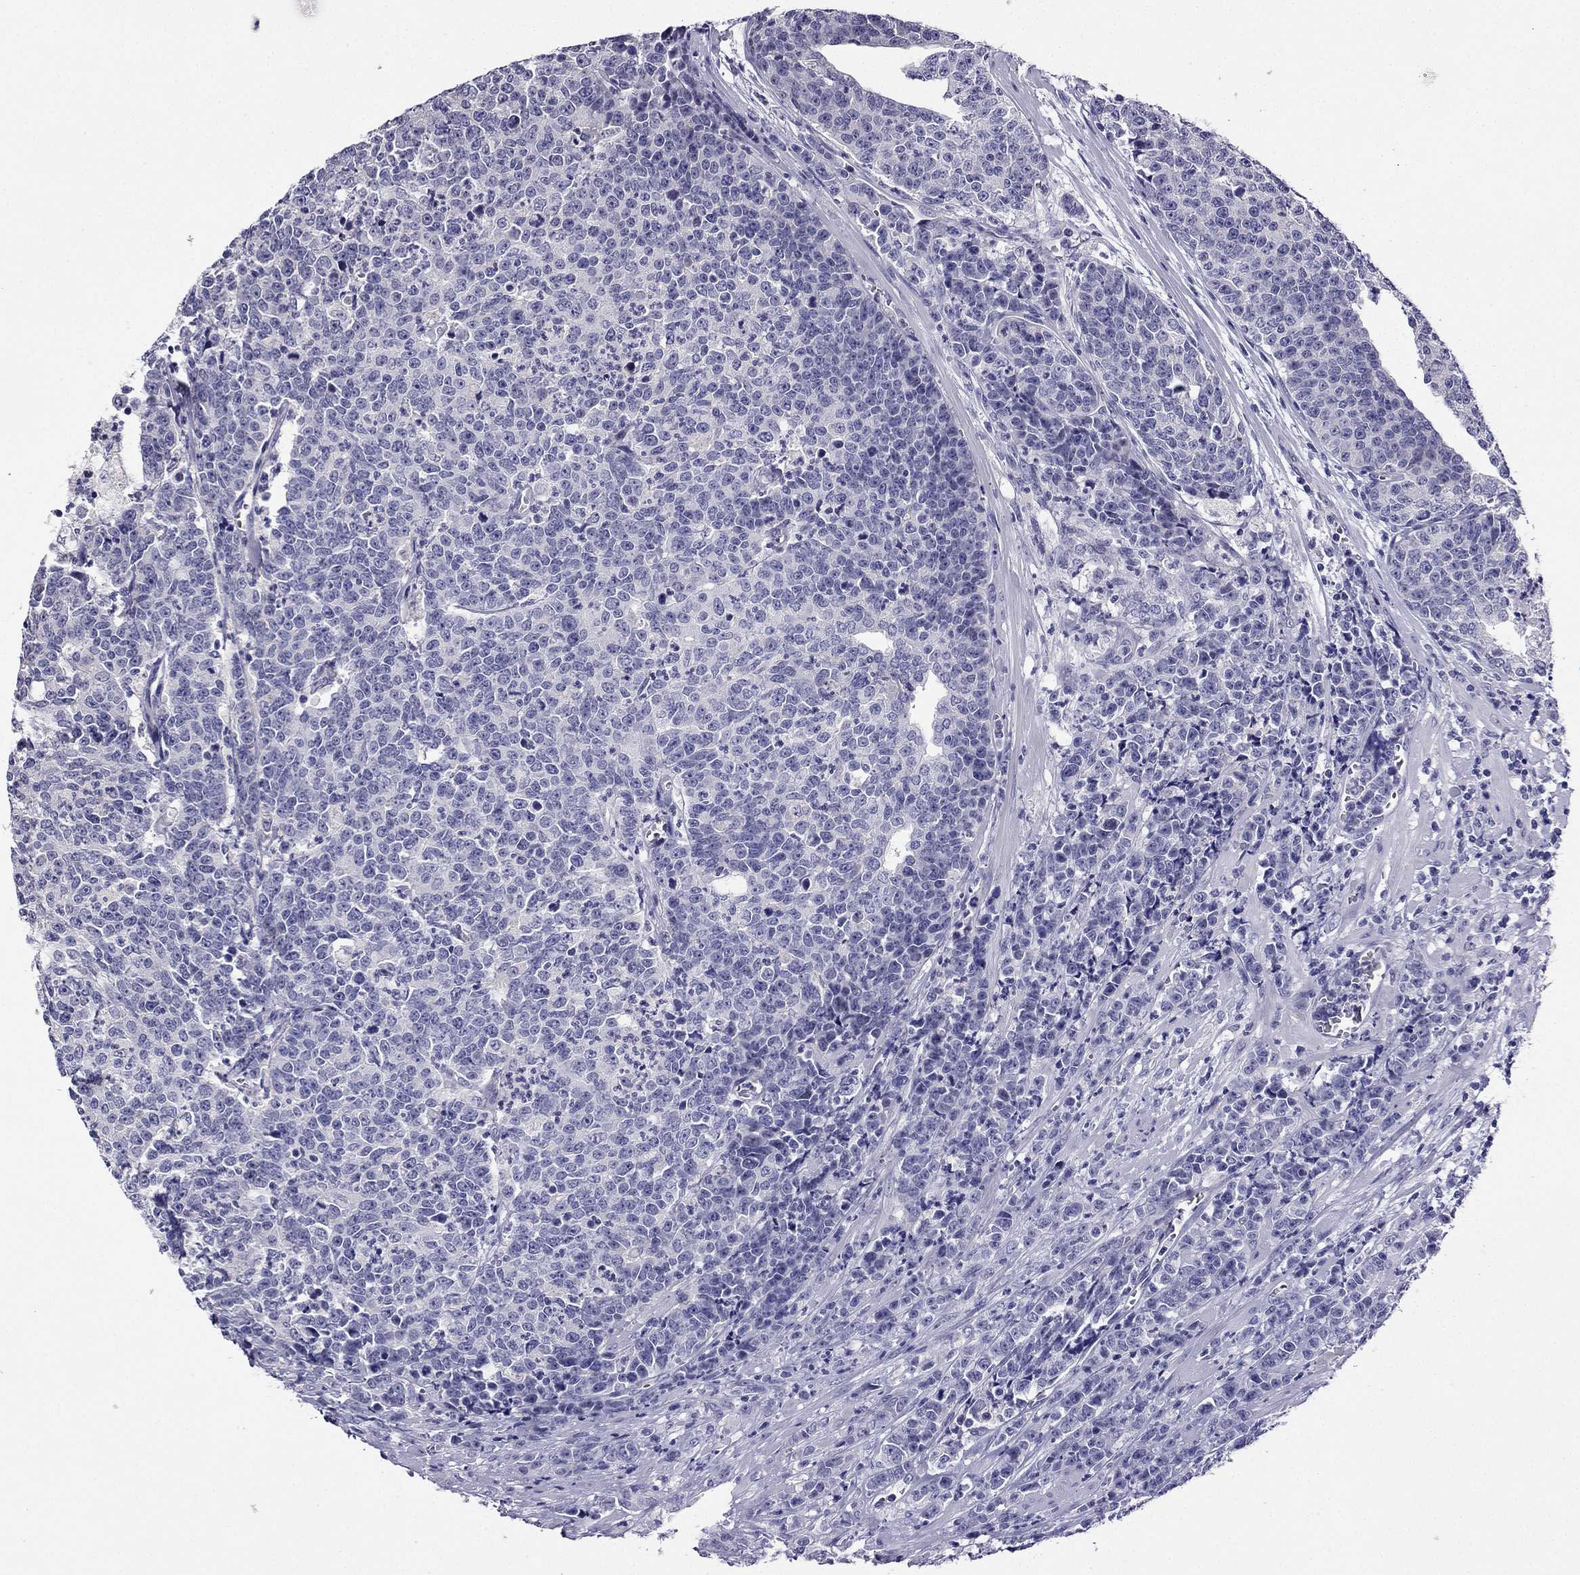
{"staining": {"intensity": "negative", "quantity": "none", "location": "none"}, "tissue": "prostate cancer", "cell_type": "Tumor cells", "image_type": "cancer", "snomed": [{"axis": "morphology", "description": "Adenocarcinoma, NOS"}, {"axis": "topography", "description": "Prostate"}], "caption": "Adenocarcinoma (prostate) was stained to show a protein in brown. There is no significant positivity in tumor cells.", "gene": "KCNJ10", "patient": {"sex": "male", "age": 67}}